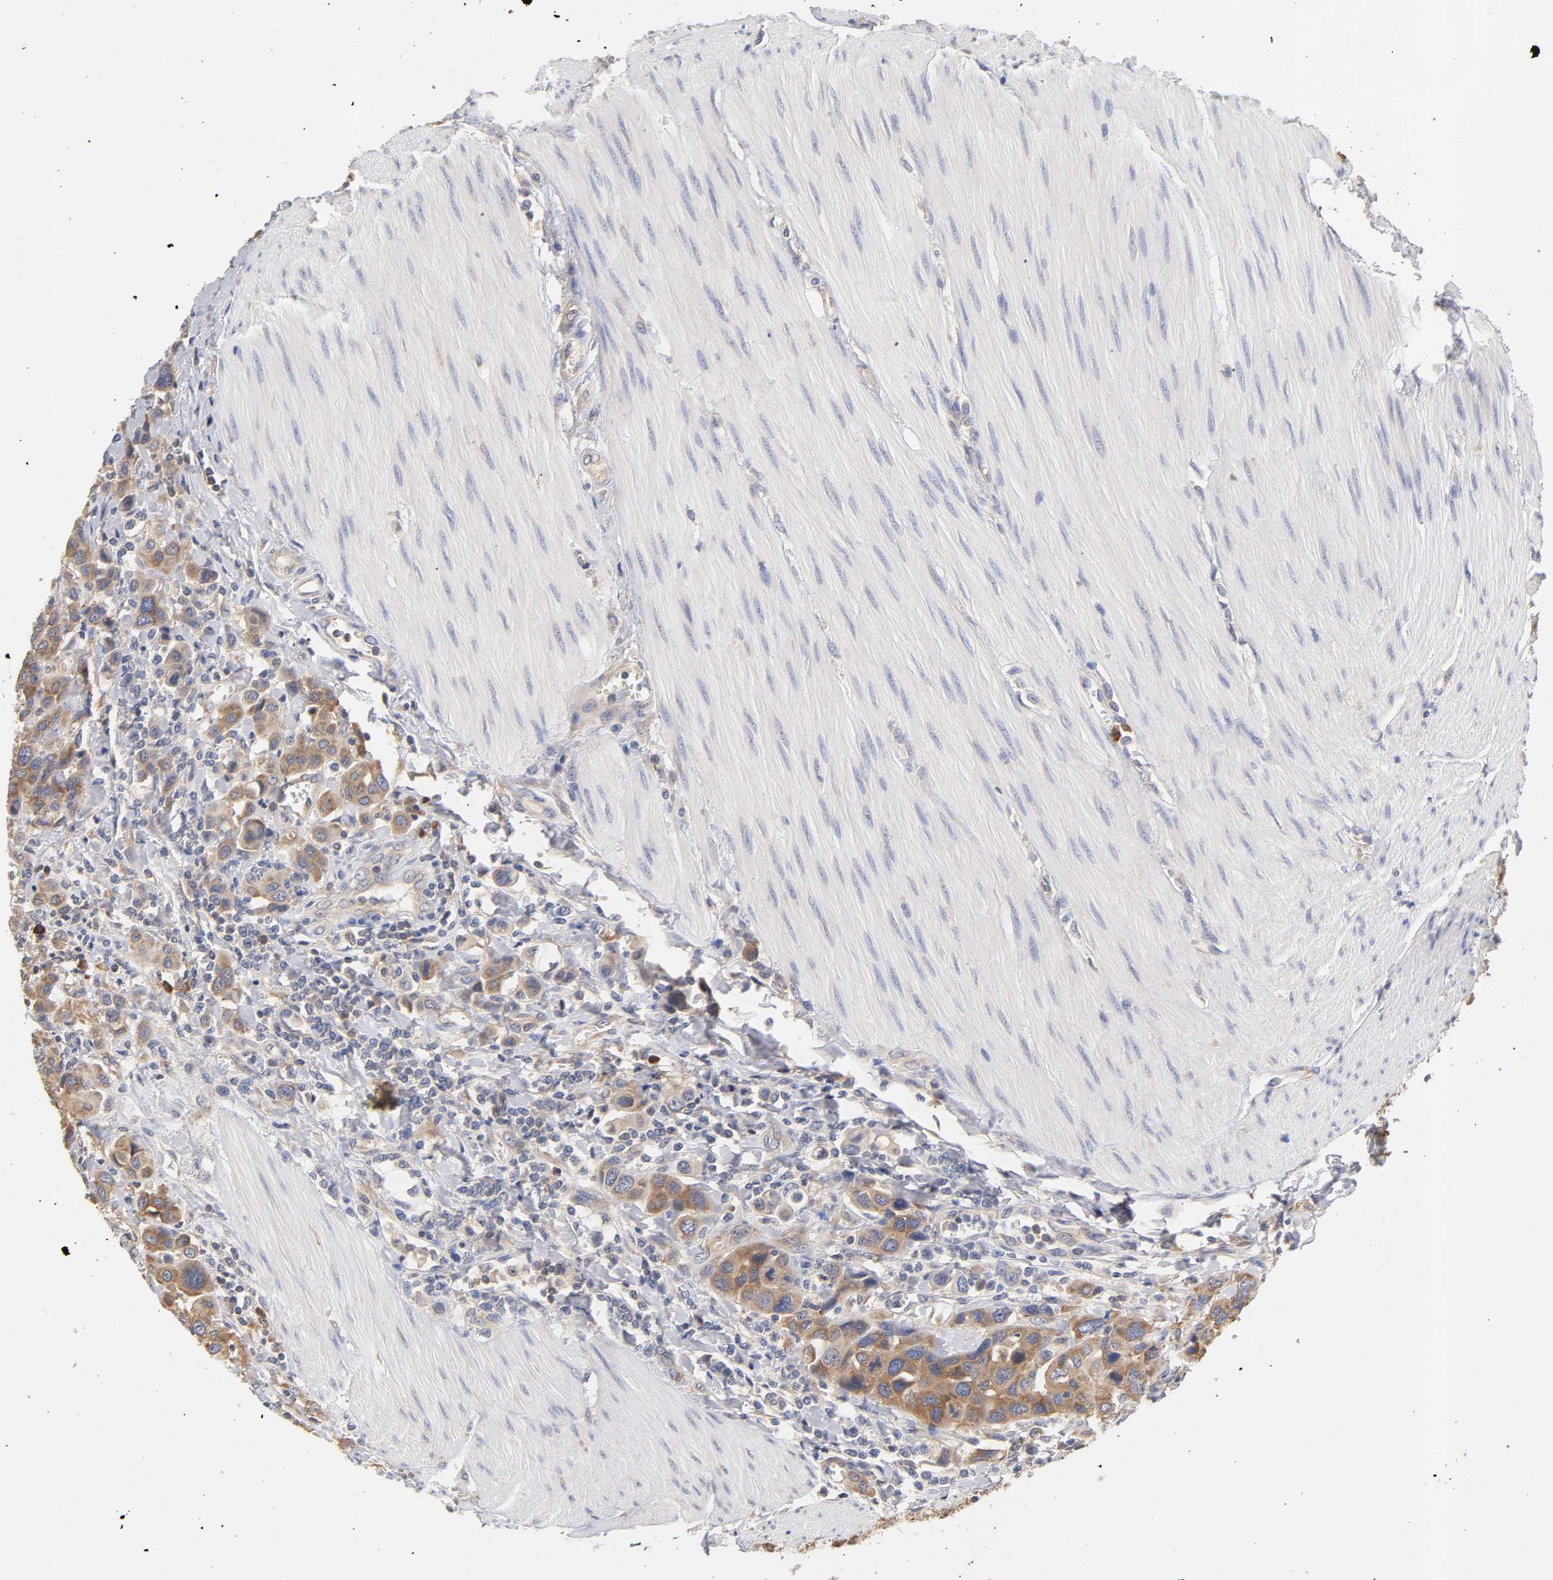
{"staining": {"intensity": "moderate", "quantity": ">75%", "location": "cytoplasmic/membranous"}, "tissue": "urothelial cancer", "cell_type": "Tumor cells", "image_type": "cancer", "snomed": [{"axis": "morphology", "description": "Urothelial carcinoma, High grade"}, {"axis": "topography", "description": "Urinary bladder"}], "caption": "Immunohistochemical staining of human urothelial carcinoma (high-grade) reveals medium levels of moderate cytoplasmic/membranous protein positivity in approximately >75% of tumor cells. Using DAB (3,3'-diaminobenzidine) (brown) and hematoxylin (blue) stains, captured at high magnification using brightfield microscopy.", "gene": "RPS29", "patient": {"sex": "male", "age": 50}}